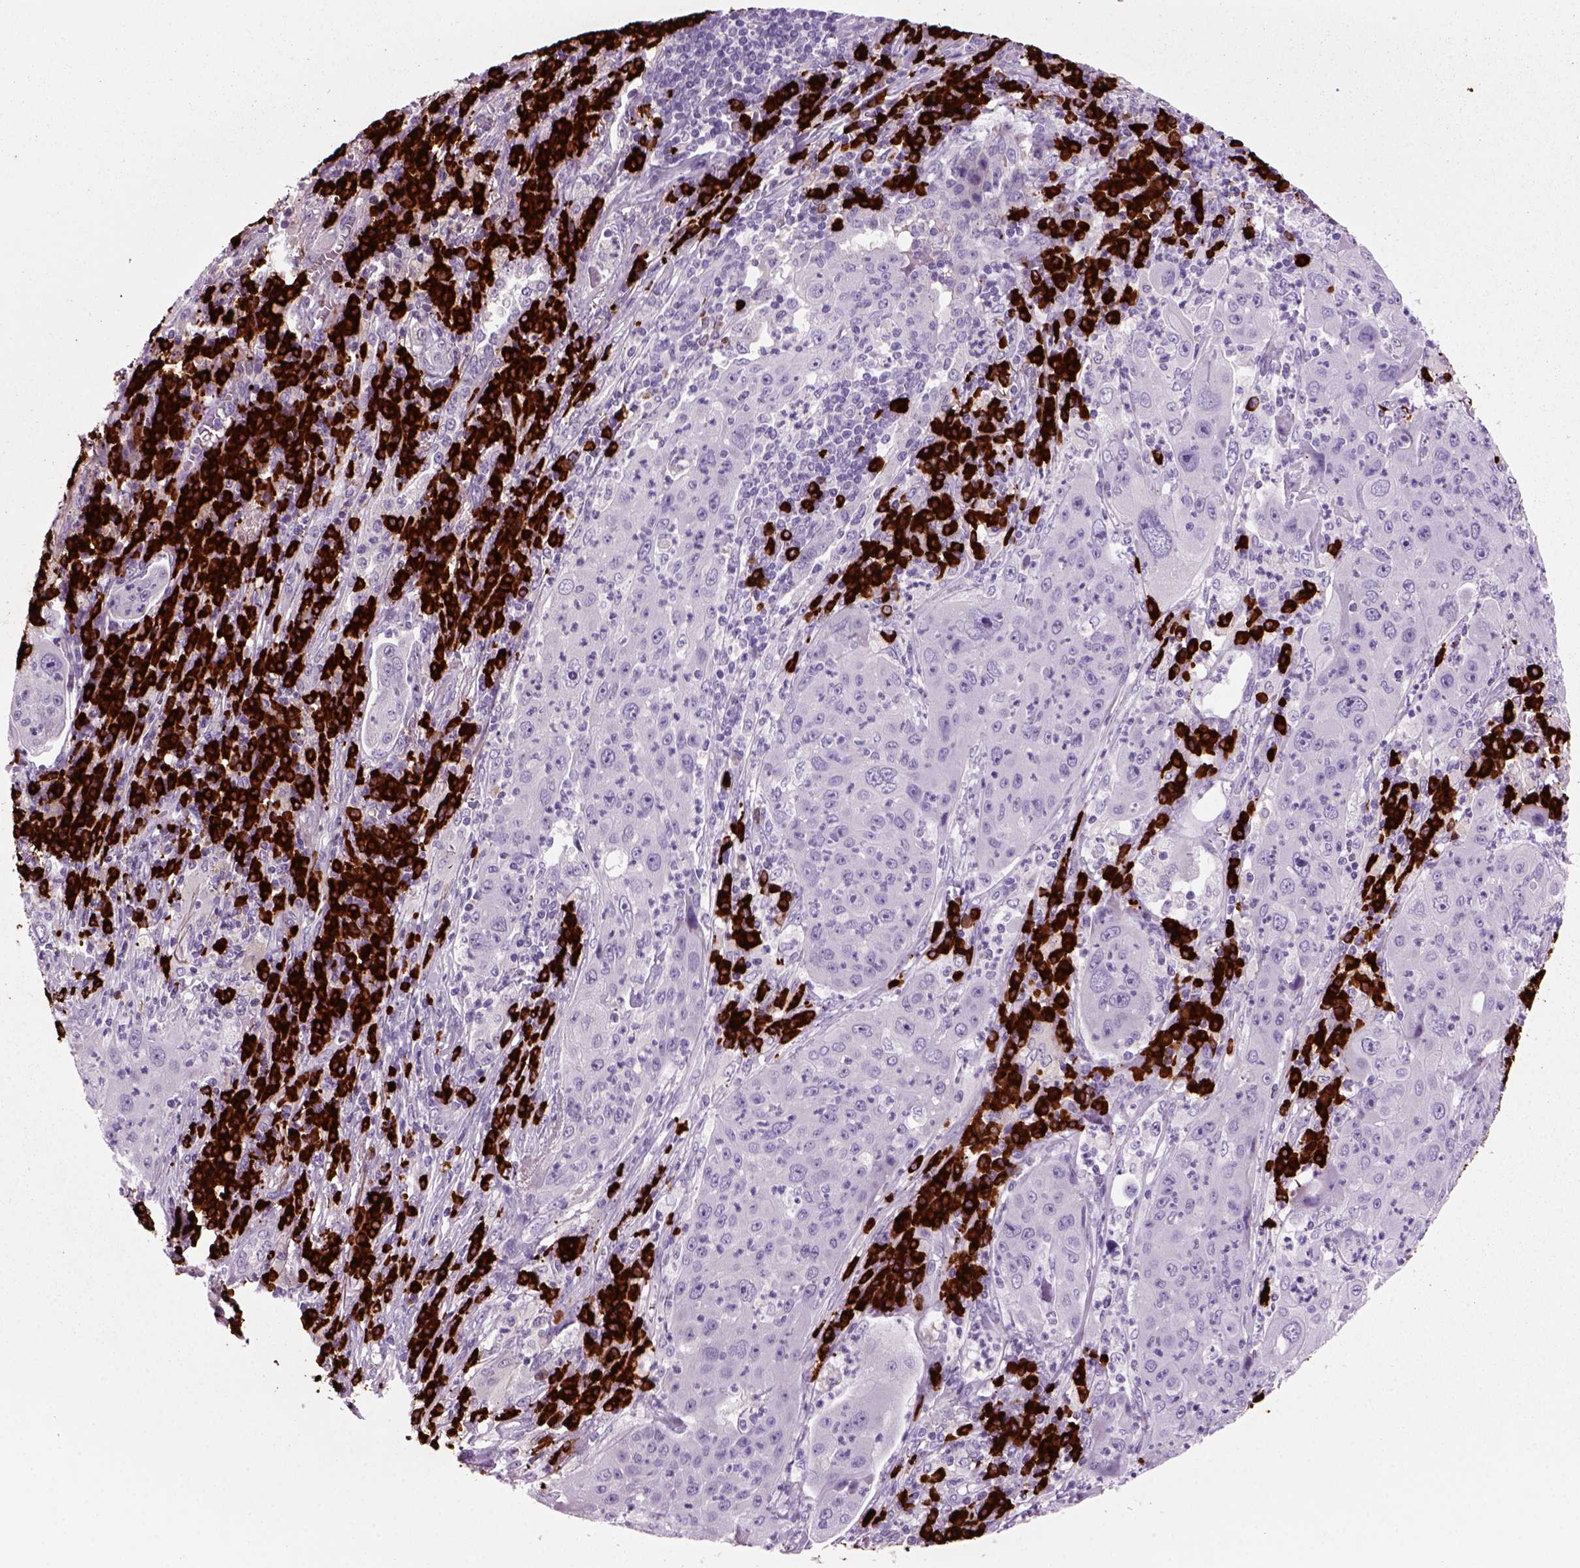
{"staining": {"intensity": "negative", "quantity": "none", "location": "none"}, "tissue": "lung cancer", "cell_type": "Tumor cells", "image_type": "cancer", "snomed": [{"axis": "morphology", "description": "Squamous cell carcinoma, NOS"}, {"axis": "topography", "description": "Lung"}], "caption": "Tumor cells are negative for protein expression in human squamous cell carcinoma (lung).", "gene": "MZB1", "patient": {"sex": "female", "age": 59}}